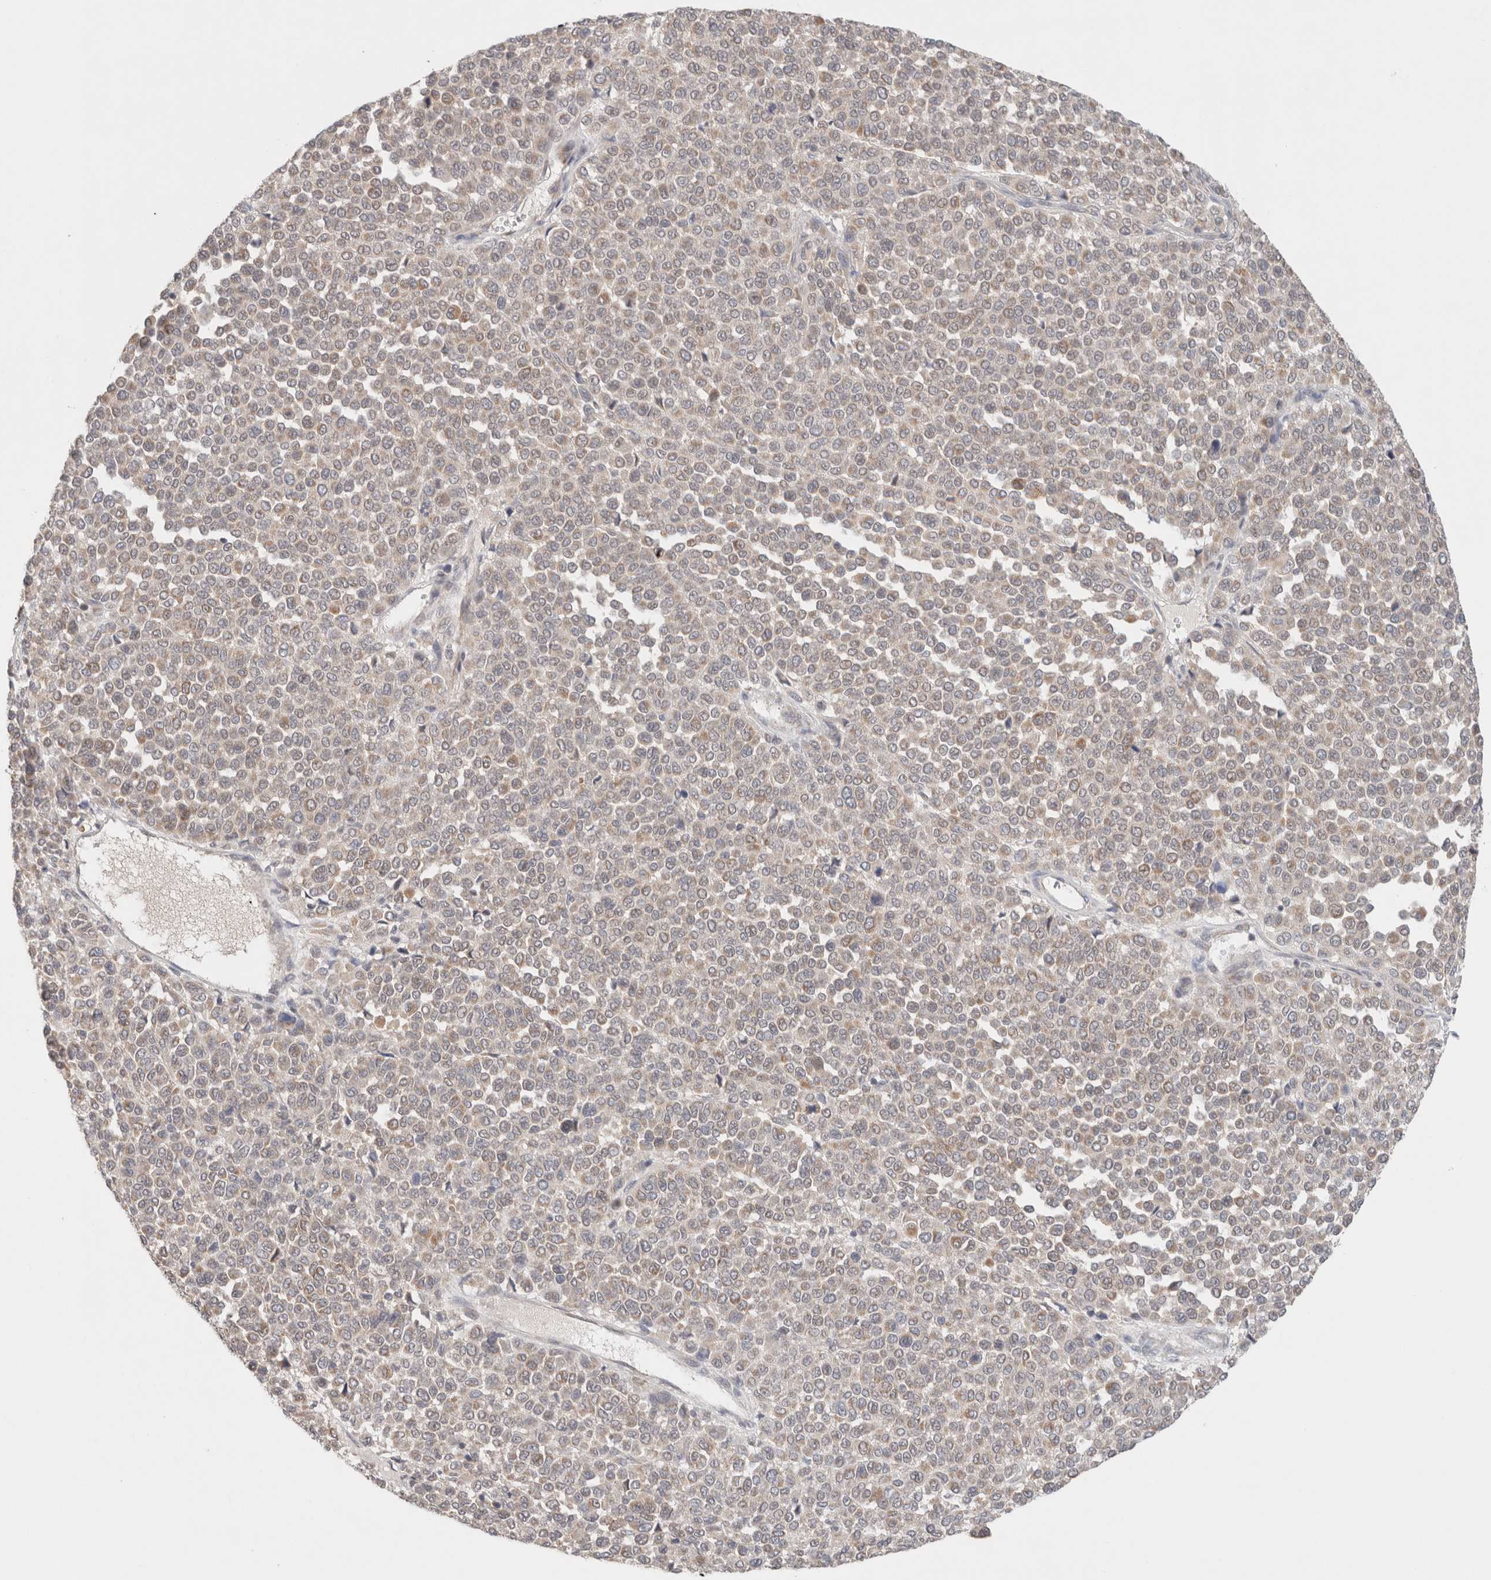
{"staining": {"intensity": "negative", "quantity": "none", "location": "none"}, "tissue": "melanoma", "cell_type": "Tumor cells", "image_type": "cancer", "snomed": [{"axis": "morphology", "description": "Malignant melanoma, Metastatic site"}, {"axis": "topography", "description": "Pancreas"}], "caption": "Immunohistochemistry (IHC) micrograph of neoplastic tissue: malignant melanoma (metastatic site) stained with DAB (3,3'-diaminobenzidine) displays no significant protein staining in tumor cells.", "gene": "ERI3", "patient": {"sex": "female", "age": 30}}